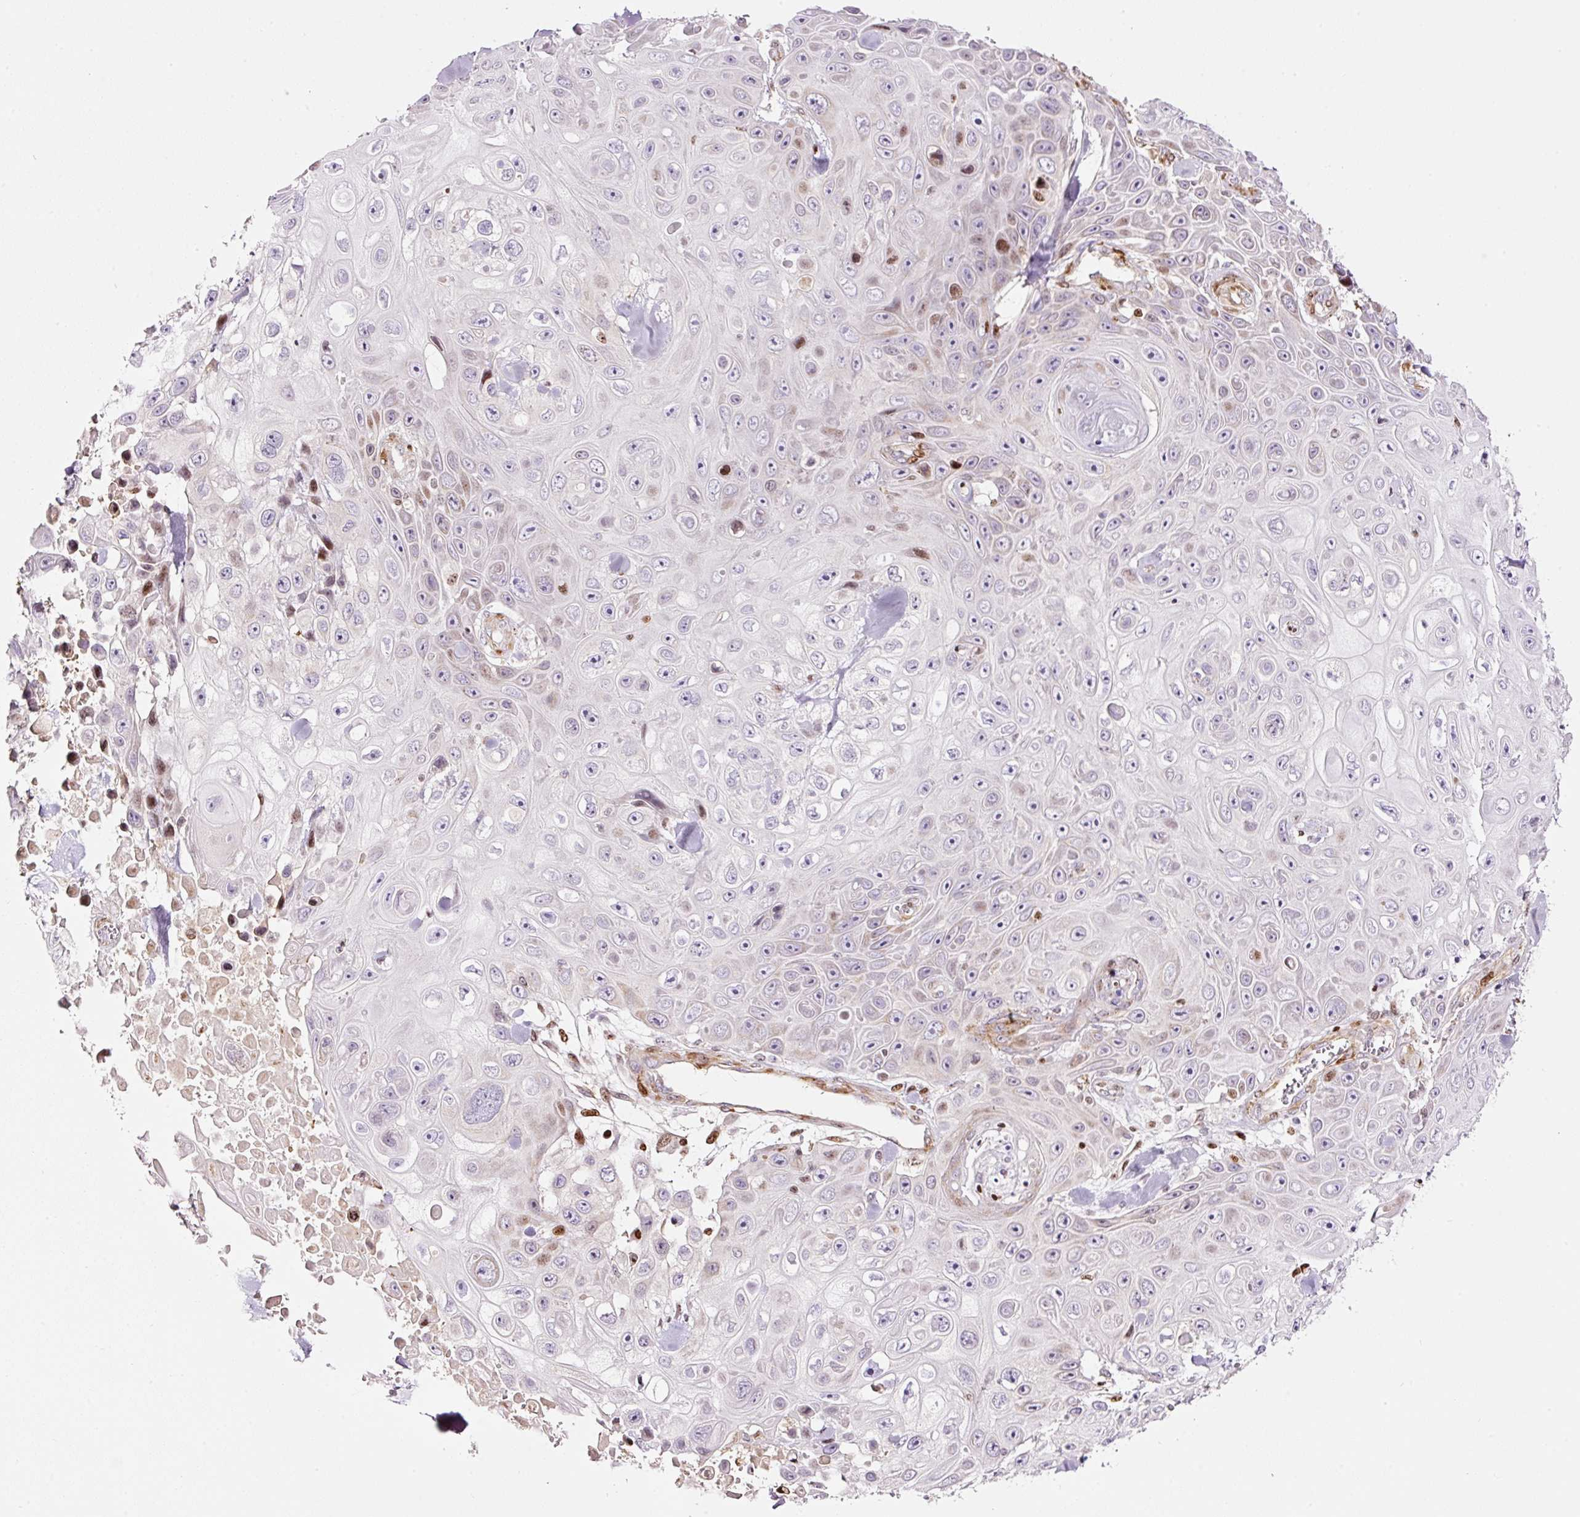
{"staining": {"intensity": "moderate", "quantity": "<25%", "location": "nuclear"}, "tissue": "skin cancer", "cell_type": "Tumor cells", "image_type": "cancer", "snomed": [{"axis": "morphology", "description": "Squamous cell carcinoma, NOS"}, {"axis": "topography", "description": "Skin"}], "caption": "Tumor cells show moderate nuclear positivity in about <25% of cells in skin cancer. The staining is performed using DAB brown chromogen to label protein expression. The nuclei are counter-stained blue using hematoxylin.", "gene": "TMEM8B", "patient": {"sex": "male", "age": 82}}